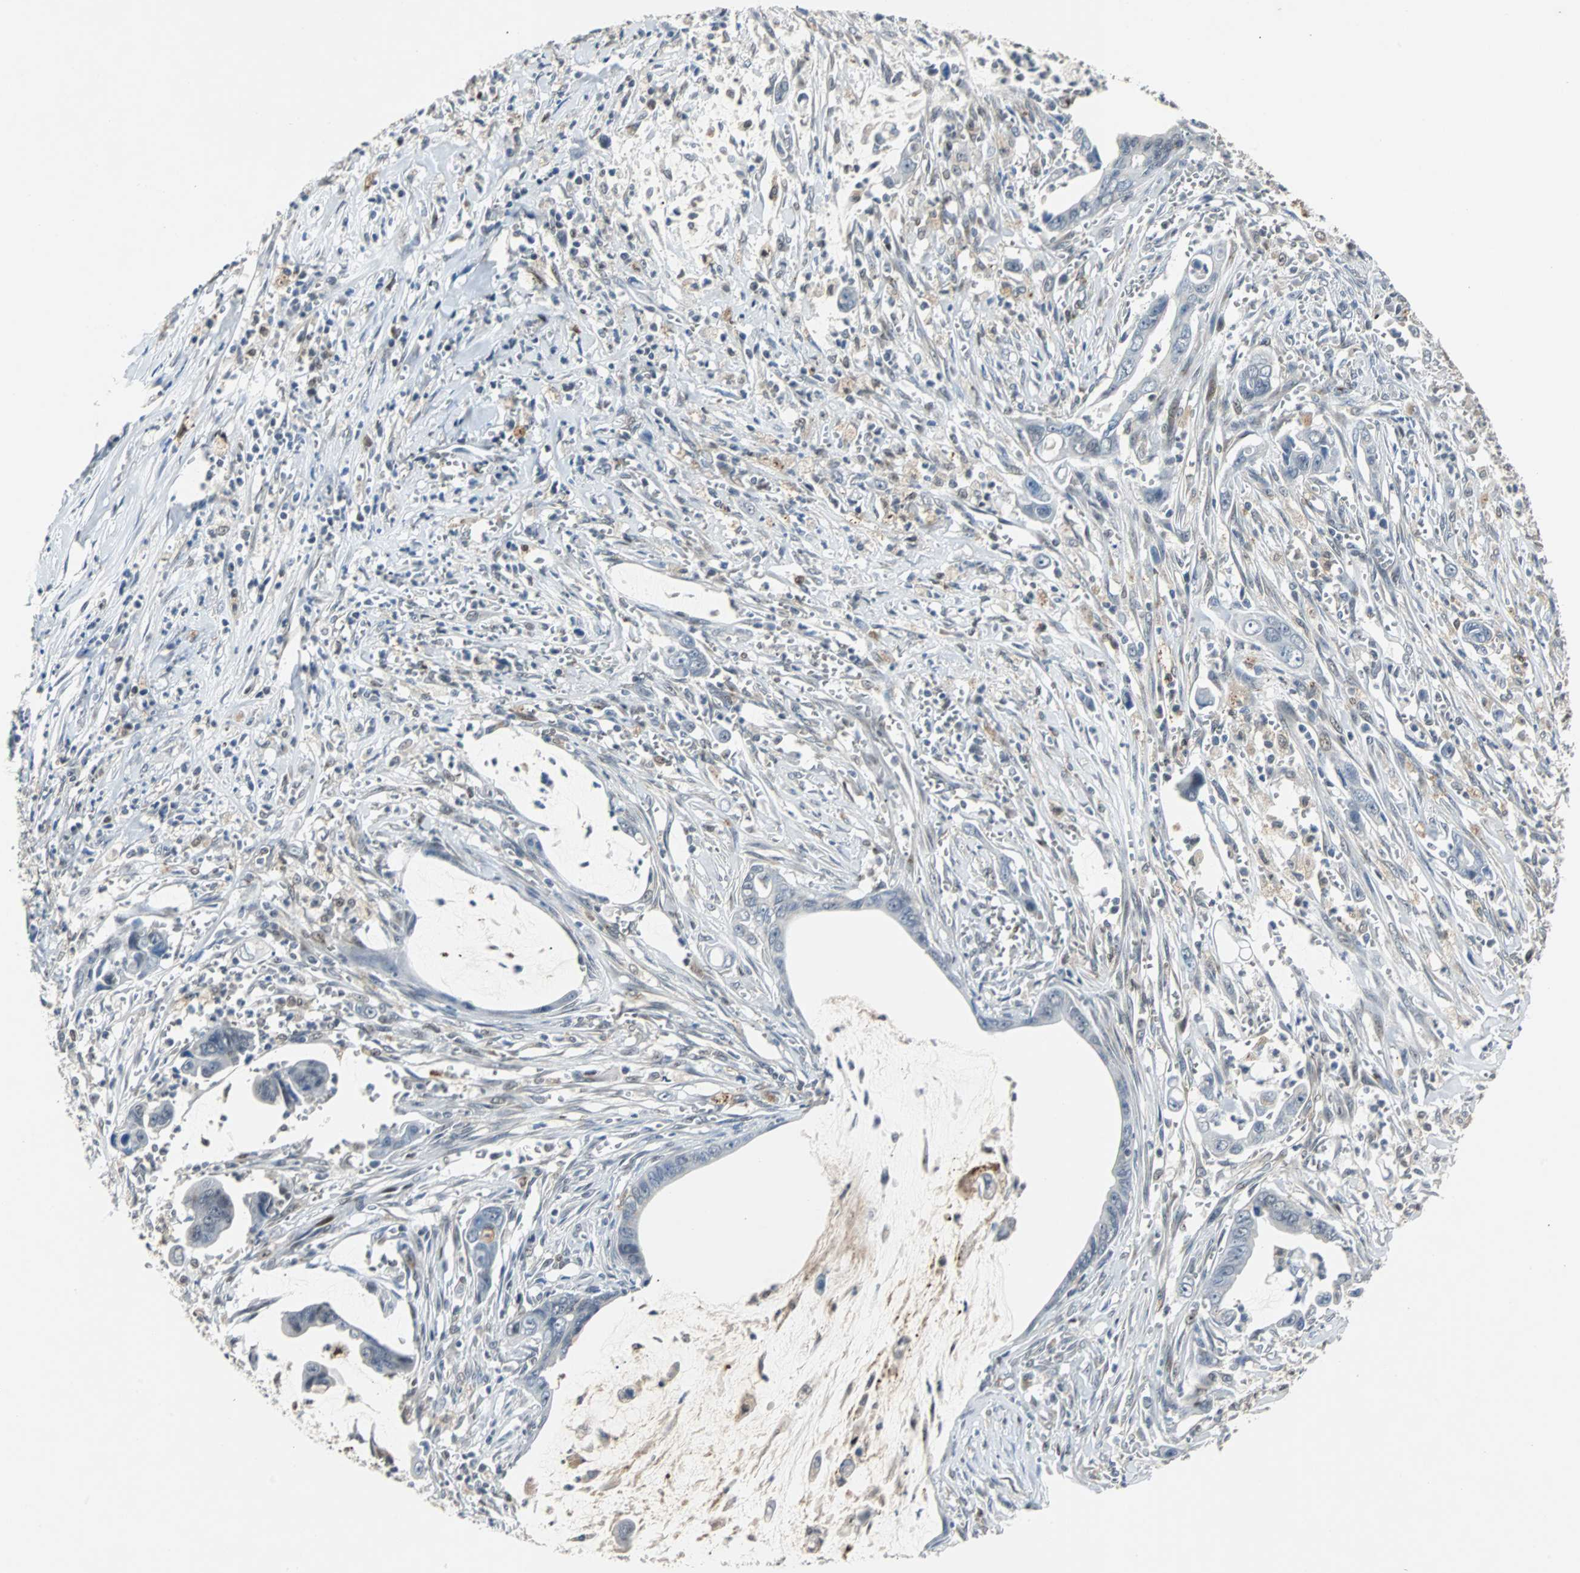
{"staining": {"intensity": "negative", "quantity": "none", "location": "none"}, "tissue": "pancreatic cancer", "cell_type": "Tumor cells", "image_type": "cancer", "snomed": [{"axis": "morphology", "description": "Adenocarcinoma, NOS"}, {"axis": "topography", "description": "Pancreas"}], "caption": "The image reveals no significant positivity in tumor cells of adenocarcinoma (pancreatic). (Stains: DAB (3,3'-diaminobenzidine) immunohistochemistry (IHC) with hematoxylin counter stain, Microscopy: brightfield microscopy at high magnification).", "gene": "HLX", "patient": {"sex": "male", "age": 59}}